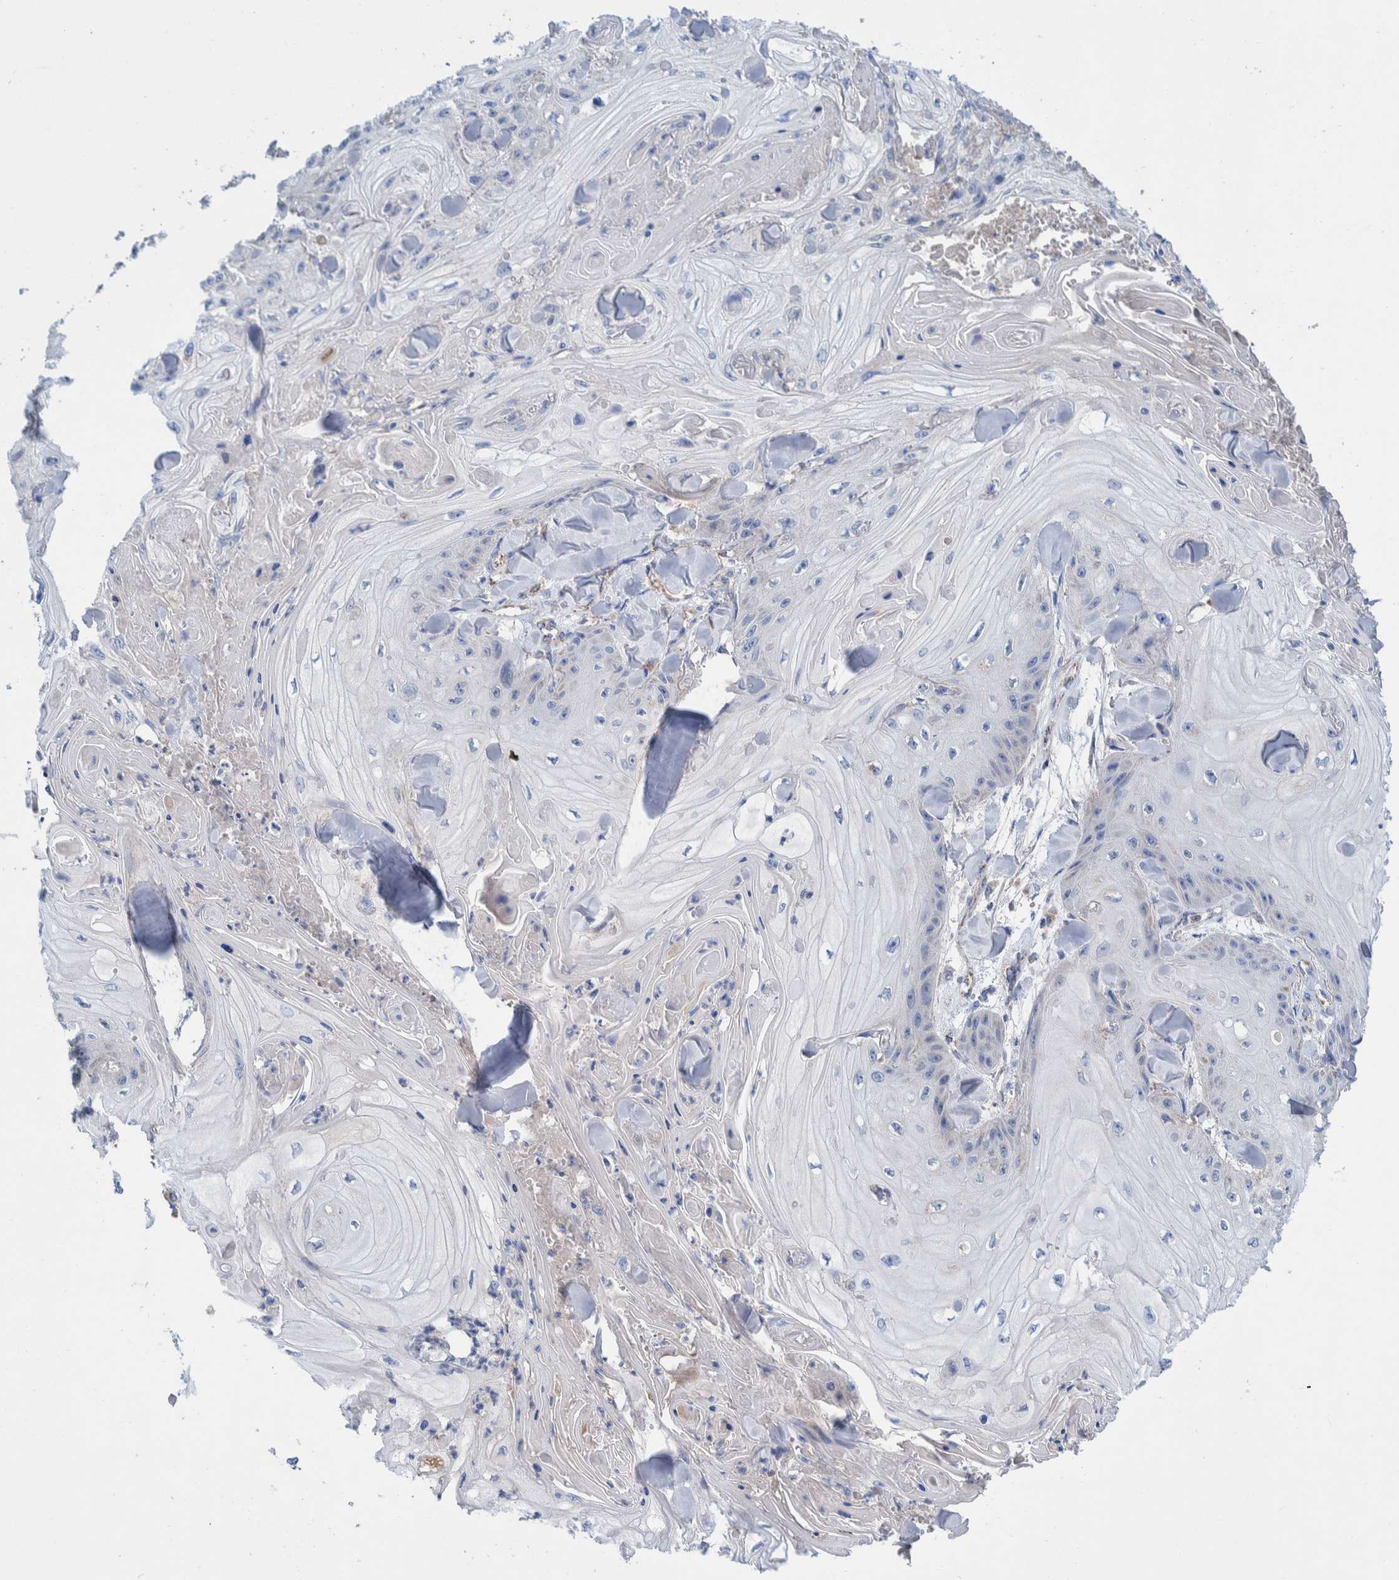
{"staining": {"intensity": "negative", "quantity": "none", "location": "none"}, "tissue": "skin cancer", "cell_type": "Tumor cells", "image_type": "cancer", "snomed": [{"axis": "morphology", "description": "Squamous cell carcinoma, NOS"}, {"axis": "topography", "description": "Skin"}], "caption": "Skin cancer was stained to show a protein in brown. There is no significant staining in tumor cells. Nuclei are stained in blue.", "gene": "DECR1", "patient": {"sex": "male", "age": 74}}